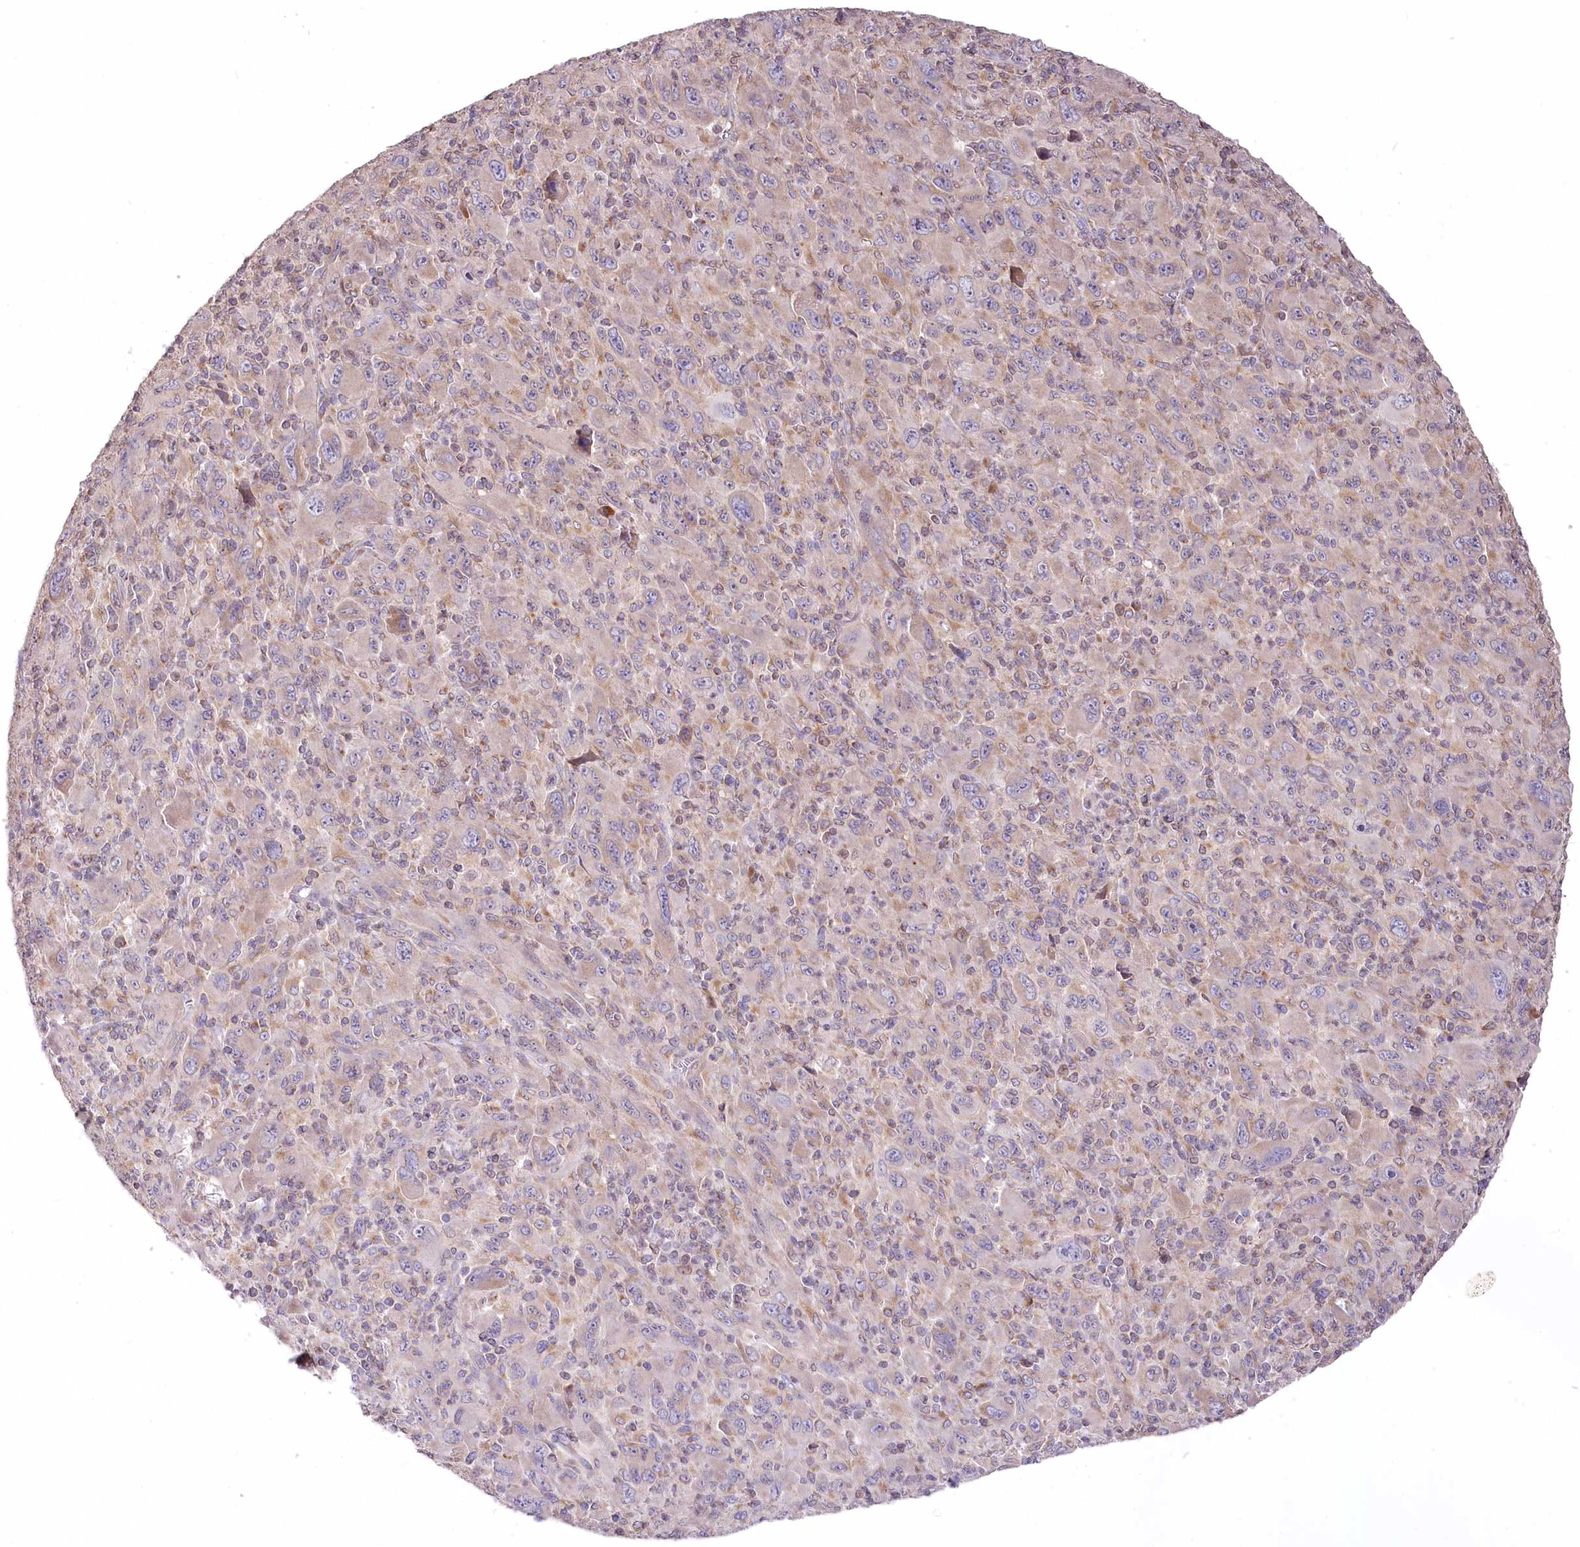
{"staining": {"intensity": "moderate", "quantity": "25%-75%", "location": "cytoplasmic/membranous"}, "tissue": "melanoma", "cell_type": "Tumor cells", "image_type": "cancer", "snomed": [{"axis": "morphology", "description": "Malignant melanoma, Metastatic site"}, {"axis": "topography", "description": "Skin"}], "caption": "Immunohistochemical staining of malignant melanoma (metastatic site) demonstrates medium levels of moderate cytoplasmic/membranous positivity in about 25%-75% of tumor cells.", "gene": "STT3B", "patient": {"sex": "female", "age": 56}}